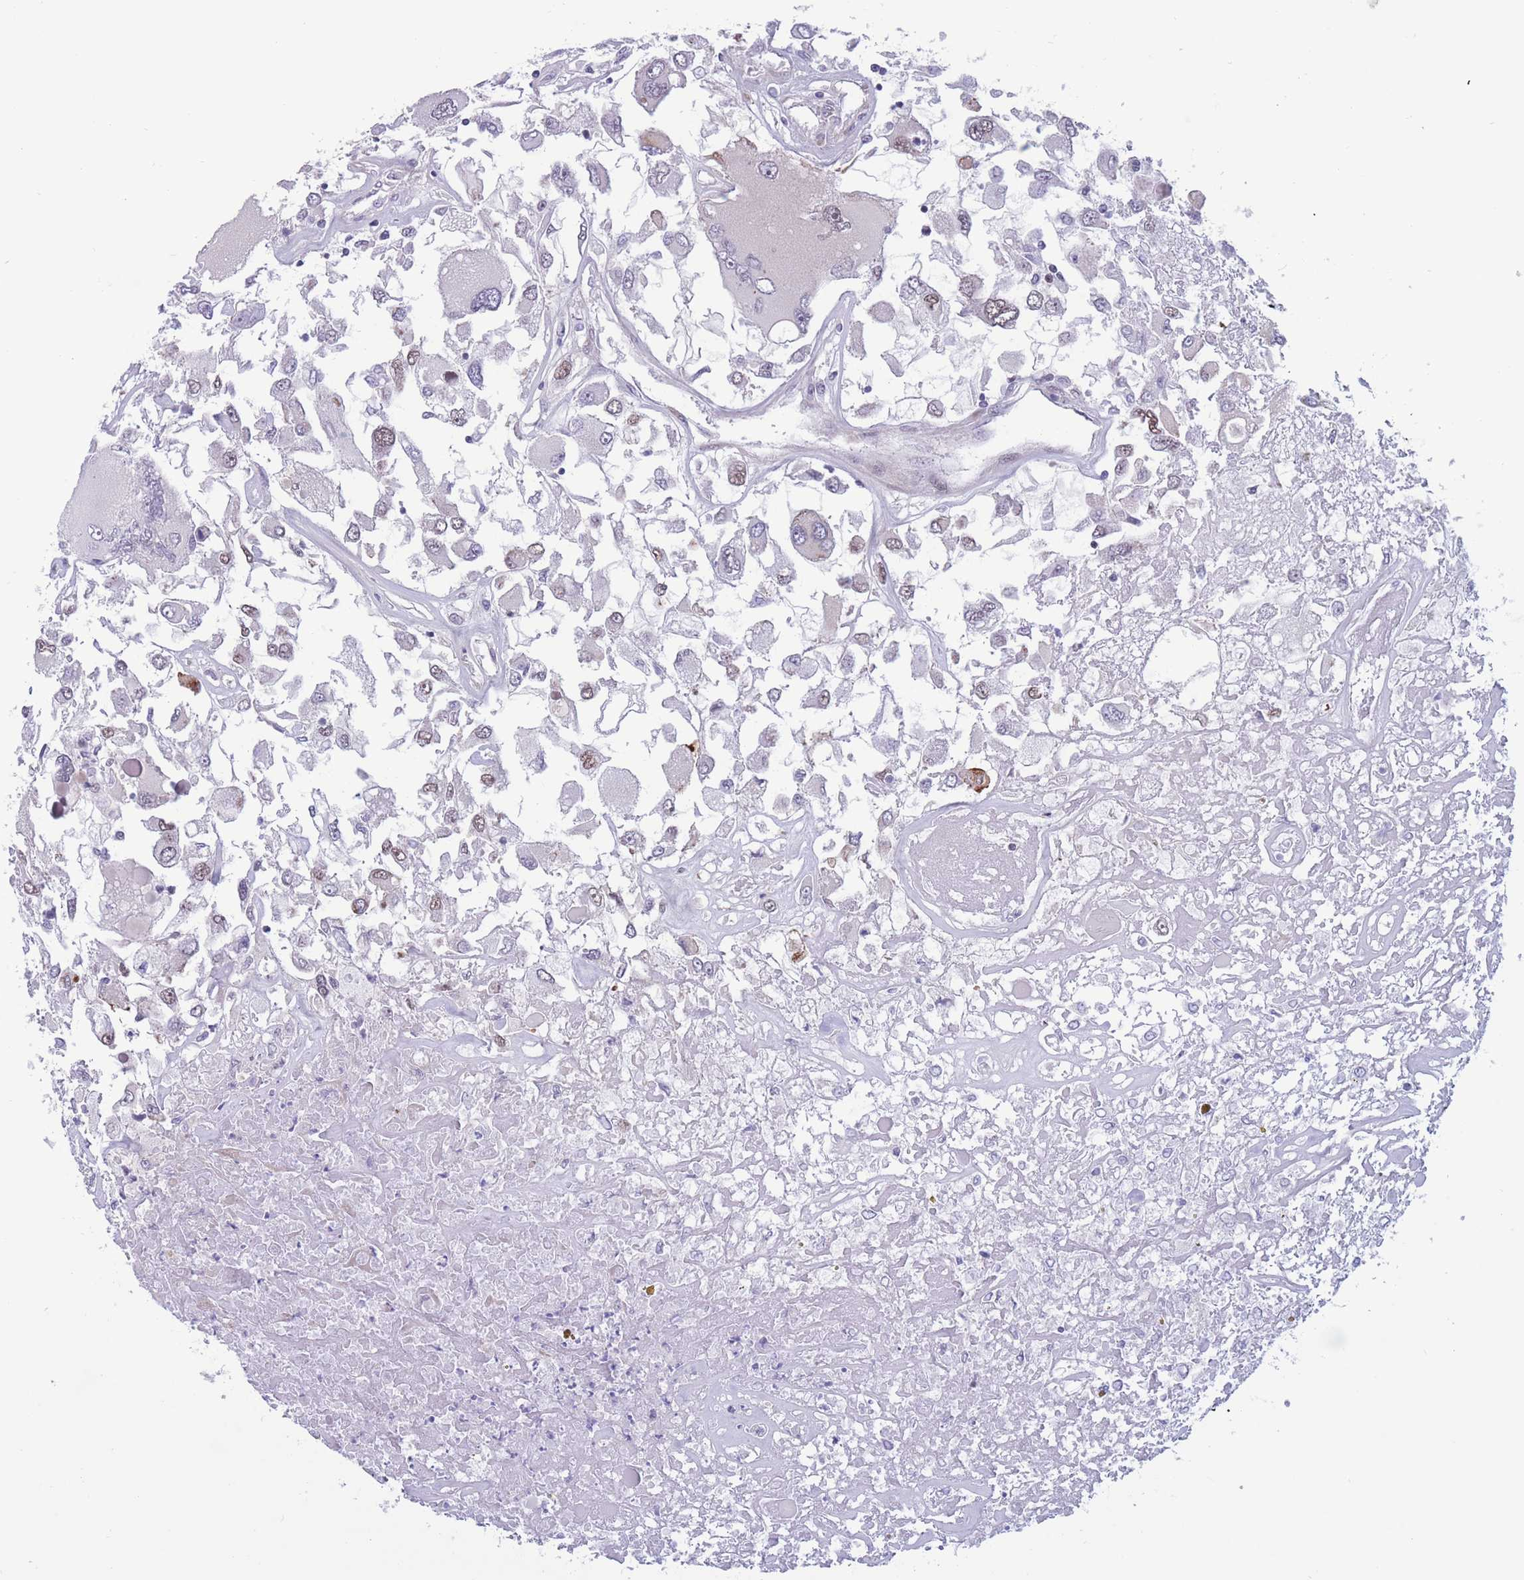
{"staining": {"intensity": "moderate", "quantity": "<25%", "location": "nuclear"}, "tissue": "renal cancer", "cell_type": "Tumor cells", "image_type": "cancer", "snomed": [{"axis": "morphology", "description": "Adenocarcinoma, NOS"}, {"axis": "topography", "description": "Kidney"}], "caption": "IHC micrograph of renal cancer (adenocarcinoma) stained for a protein (brown), which reveals low levels of moderate nuclear positivity in about <25% of tumor cells.", "gene": "BCL9L", "patient": {"sex": "female", "age": 52}}